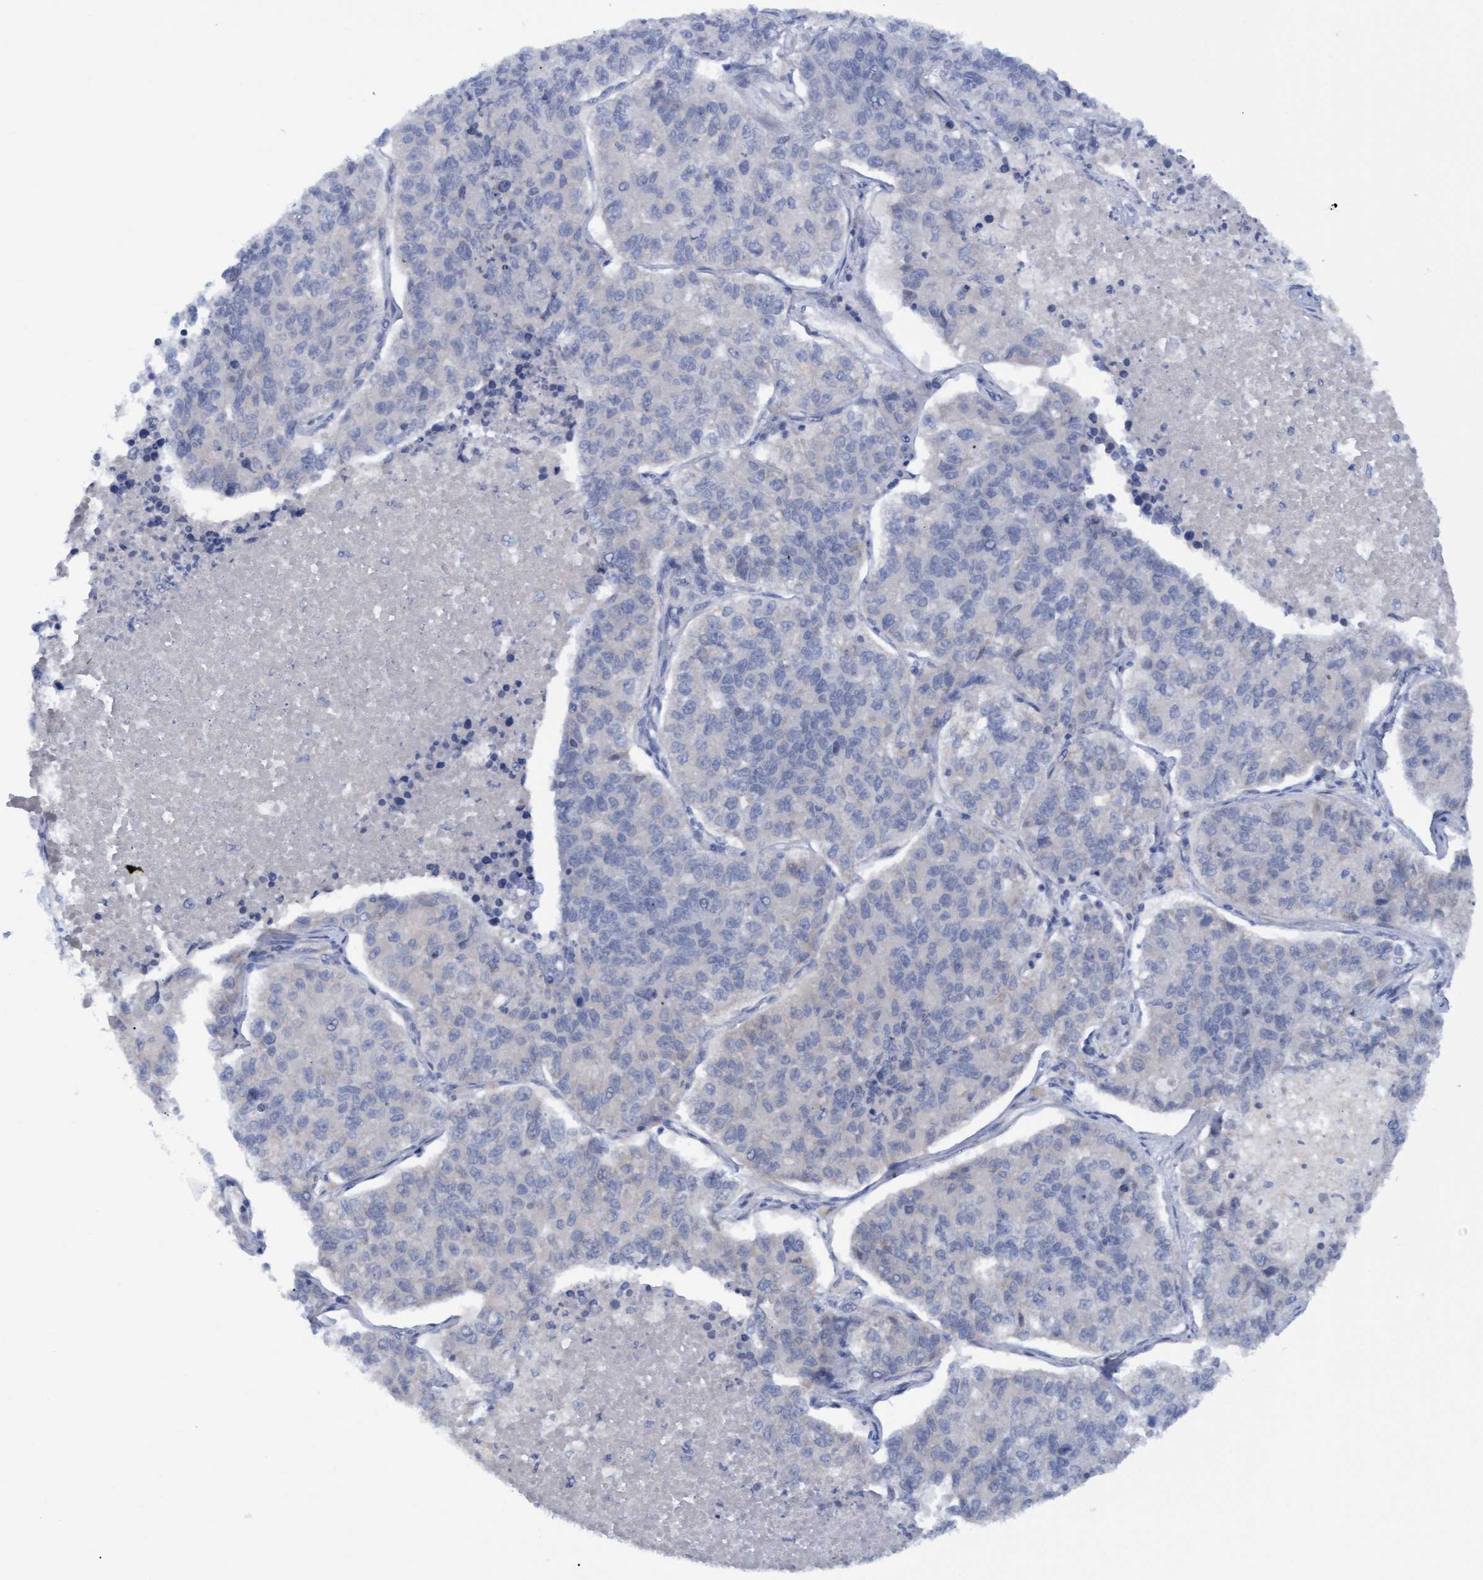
{"staining": {"intensity": "negative", "quantity": "none", "location": "none"}, "tissue": "lung cancer", "cell_type": "Tumor cells", "image_type": "cancer", "snomed": [{"axis": "morphology", "description": "Adenocarcinoma, NOS"}, {"axis": "topography", "description": "Lung"}], "caption": "High magnification brightfield microscopy of lung cancer (adenocarcinoma) stained with DAB (3,3'-diaminobenzidine) (brown) and counterstained with hematoxylin (blue): tumor cells show no significant staining. (DAB IHC visualized using brightfield microscopy, high magnification).", "gene": "STXBP1", "patient": {"sex": "male", "age": 49}}